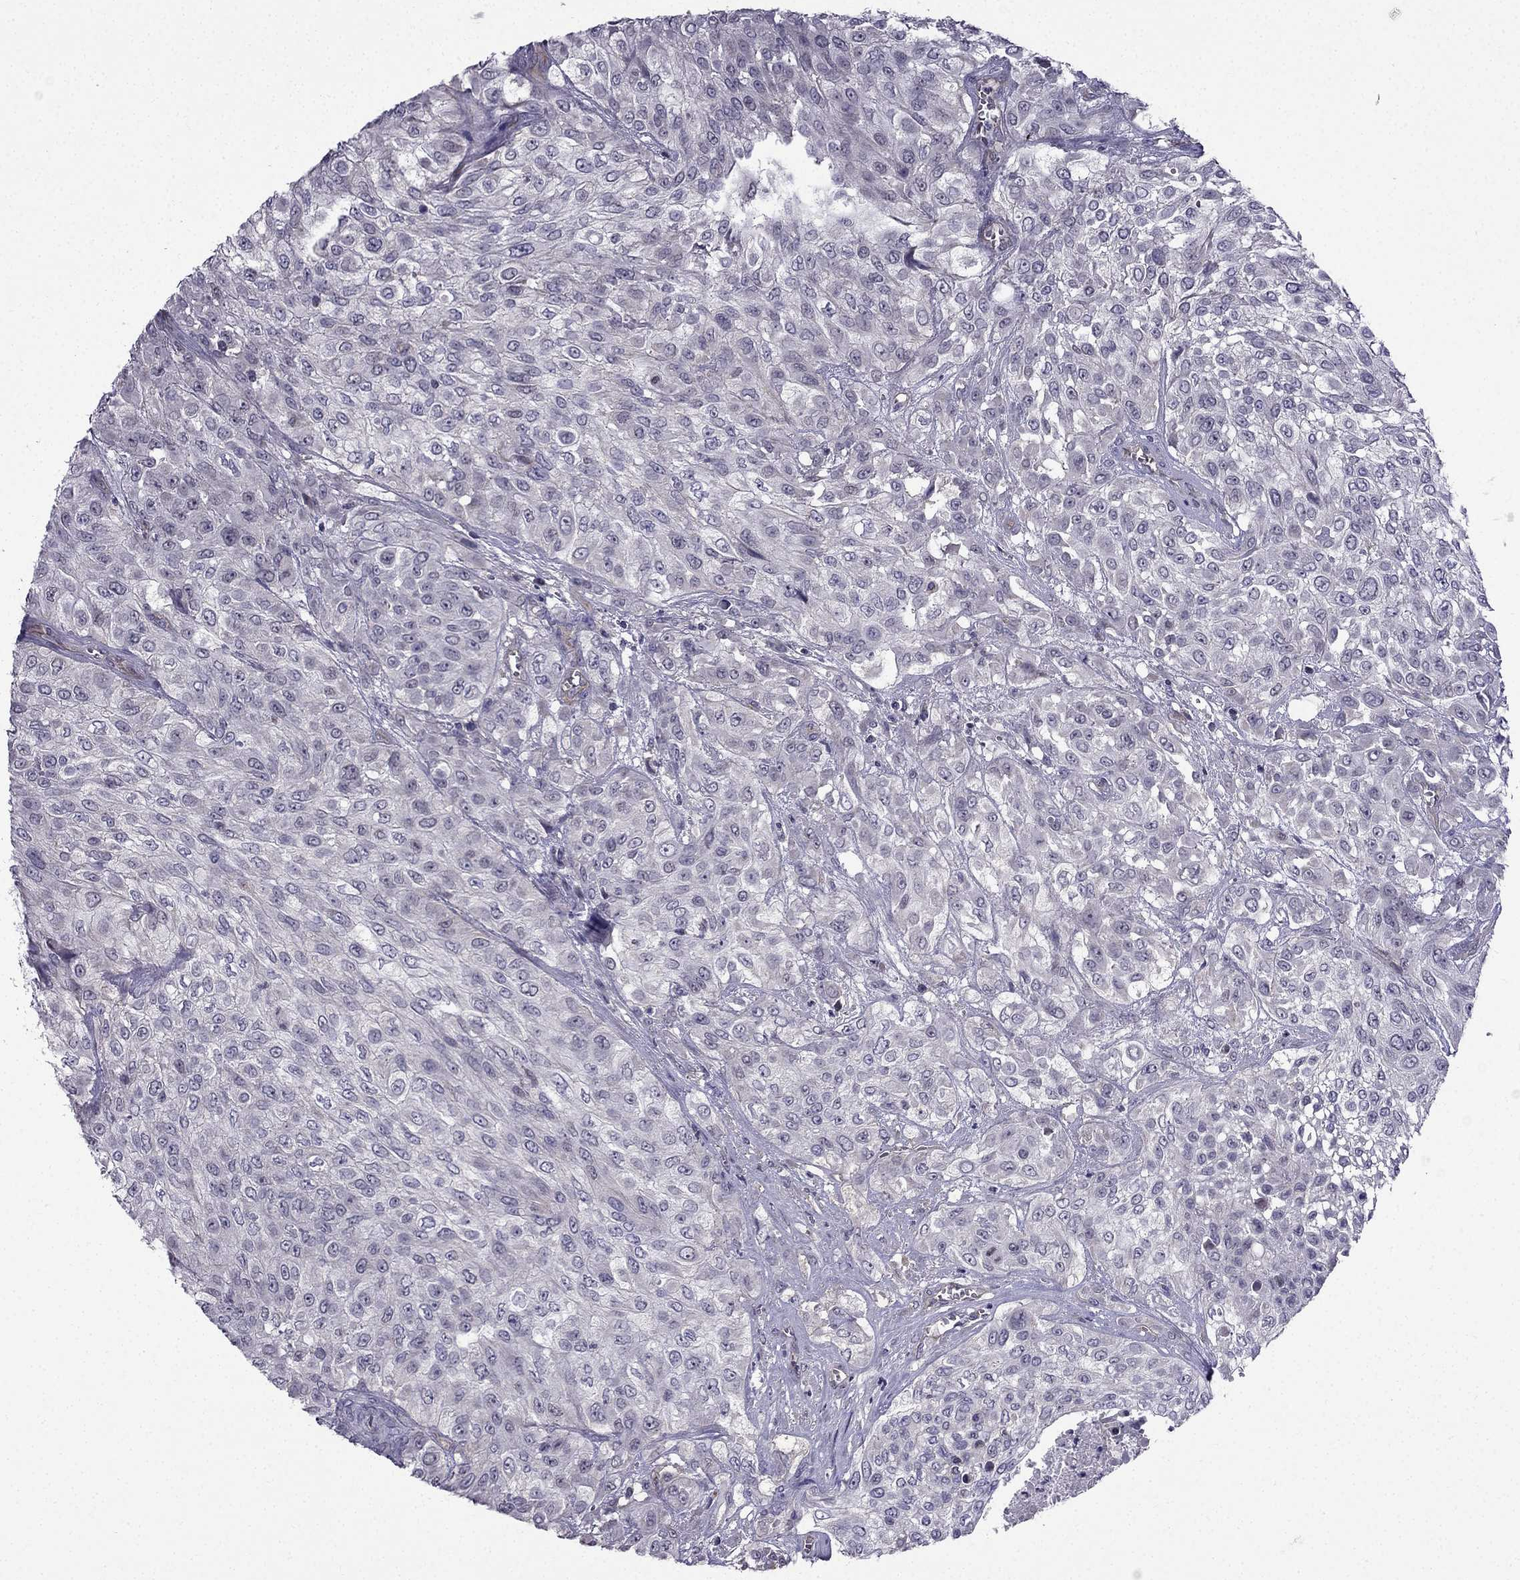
{"staining": {"intensity": "negative", "quantity": "none", "location": "none"}, "tissue": "urothelial cancer", "cell_type": "Tumor cells", "image_type": "cancer", "snomed": [{"axis": "morphology", "description": "Urothelial carcinoma, High grade"}, {"axis": "topography", "description": "Urinary bladder"}], "caption": "Tumor cells are negative for protein expression in human urothelial cancer. Nuclei are stained in blue.", "gene": "SLC6A2", "patient": {"sex": "male", "age": 57}}